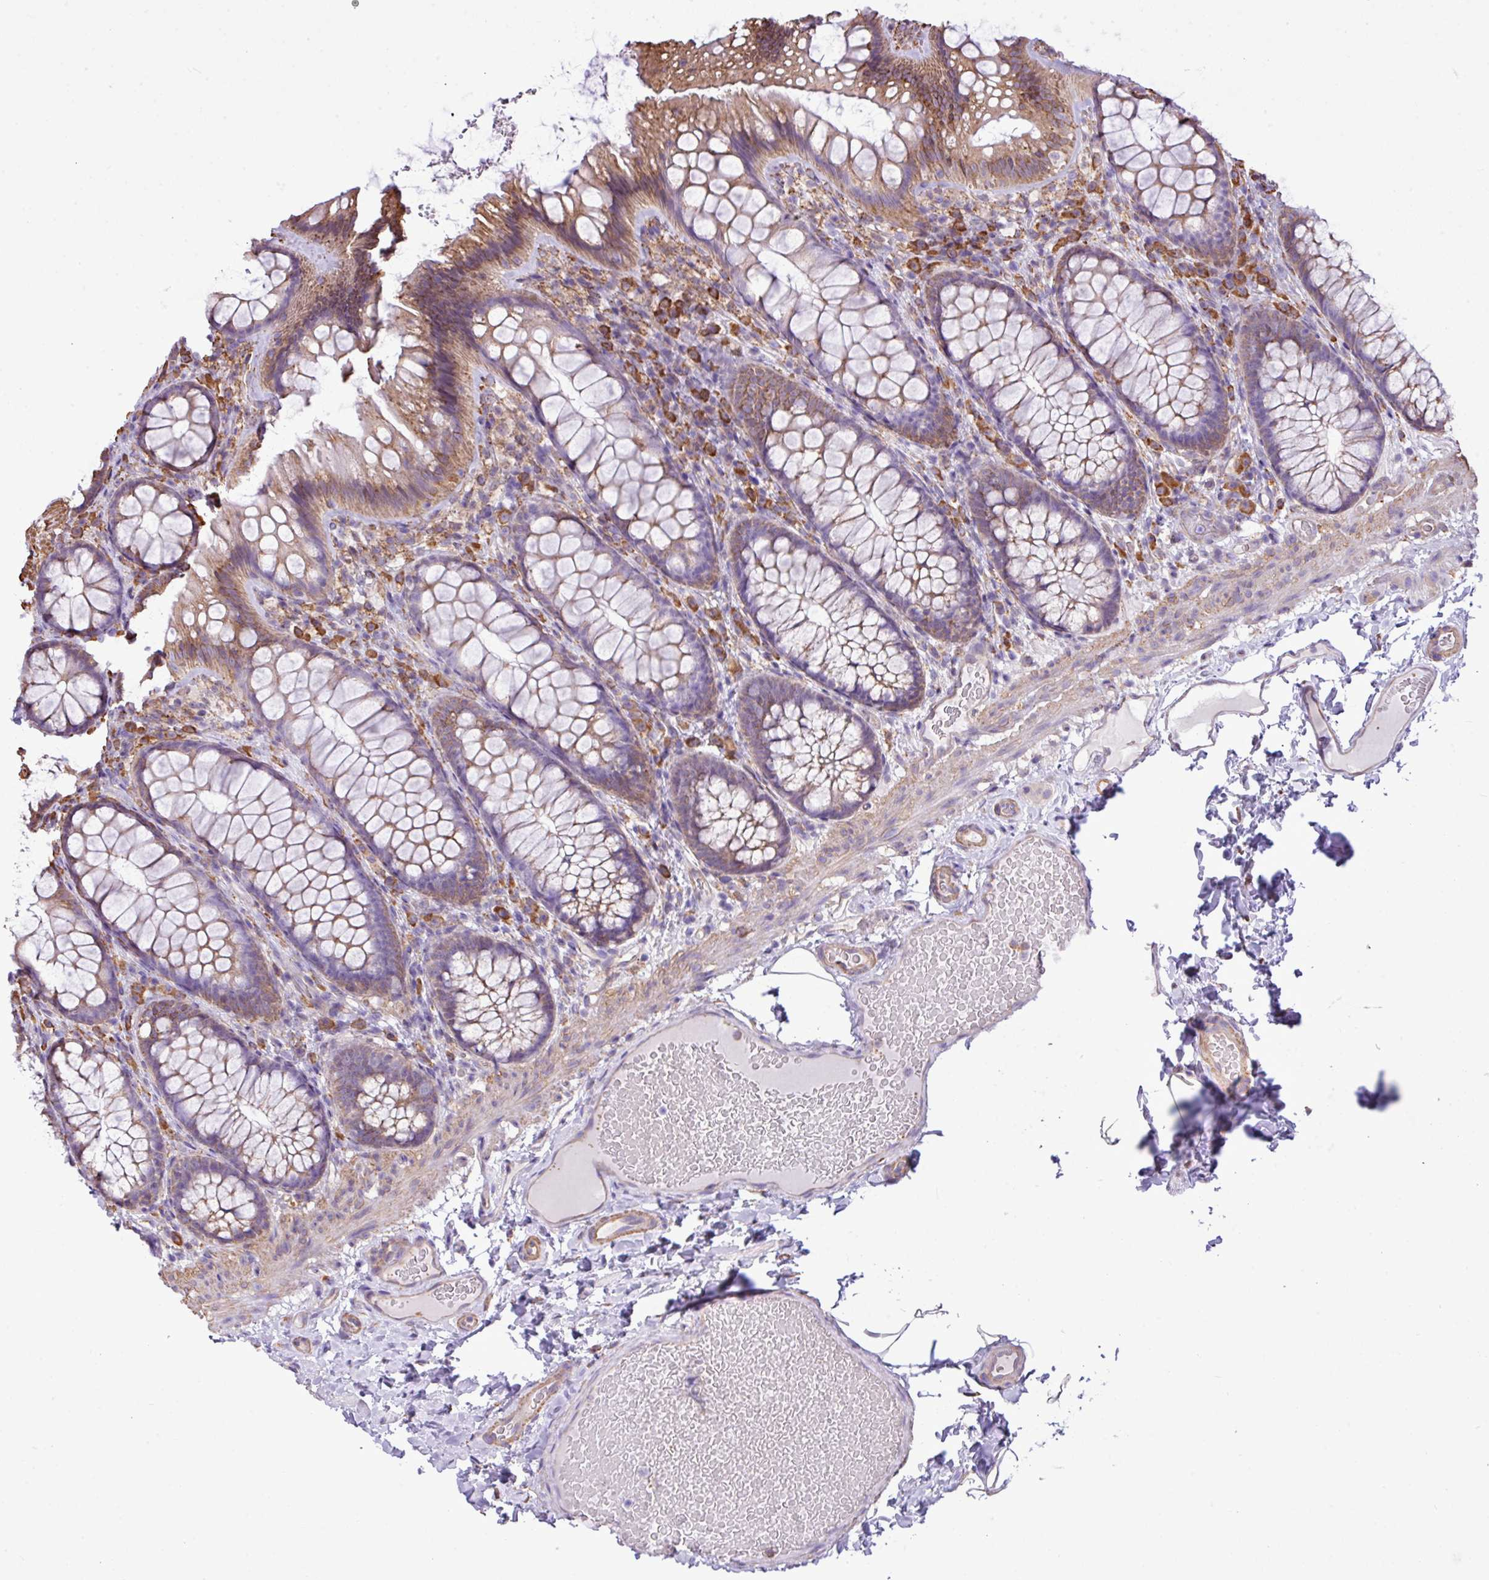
{"staining": {"intensity": "moderate", "quantity": "25%-75%", "location": "cytoplasmic/membranous"}, "tissue": "colon", "cell_type": "Endothelial cells", "image_type": "normal", "snomed": [{"axis": "morphology", "description": "Normal tissue, NOS"}, {"axis": "topography", "description": "Colon"}], "caption": "Immunohistochemistry (IHC) (DAB (3,3'-diaminobenzidine)) staining of unremarkable colon displays moderate cytoplasmic/membranous protein expression in about 25%-75% of endothelial cells.", "gene": "ZSCAN5A", "patient": {"sex": "male", "age": 46}}